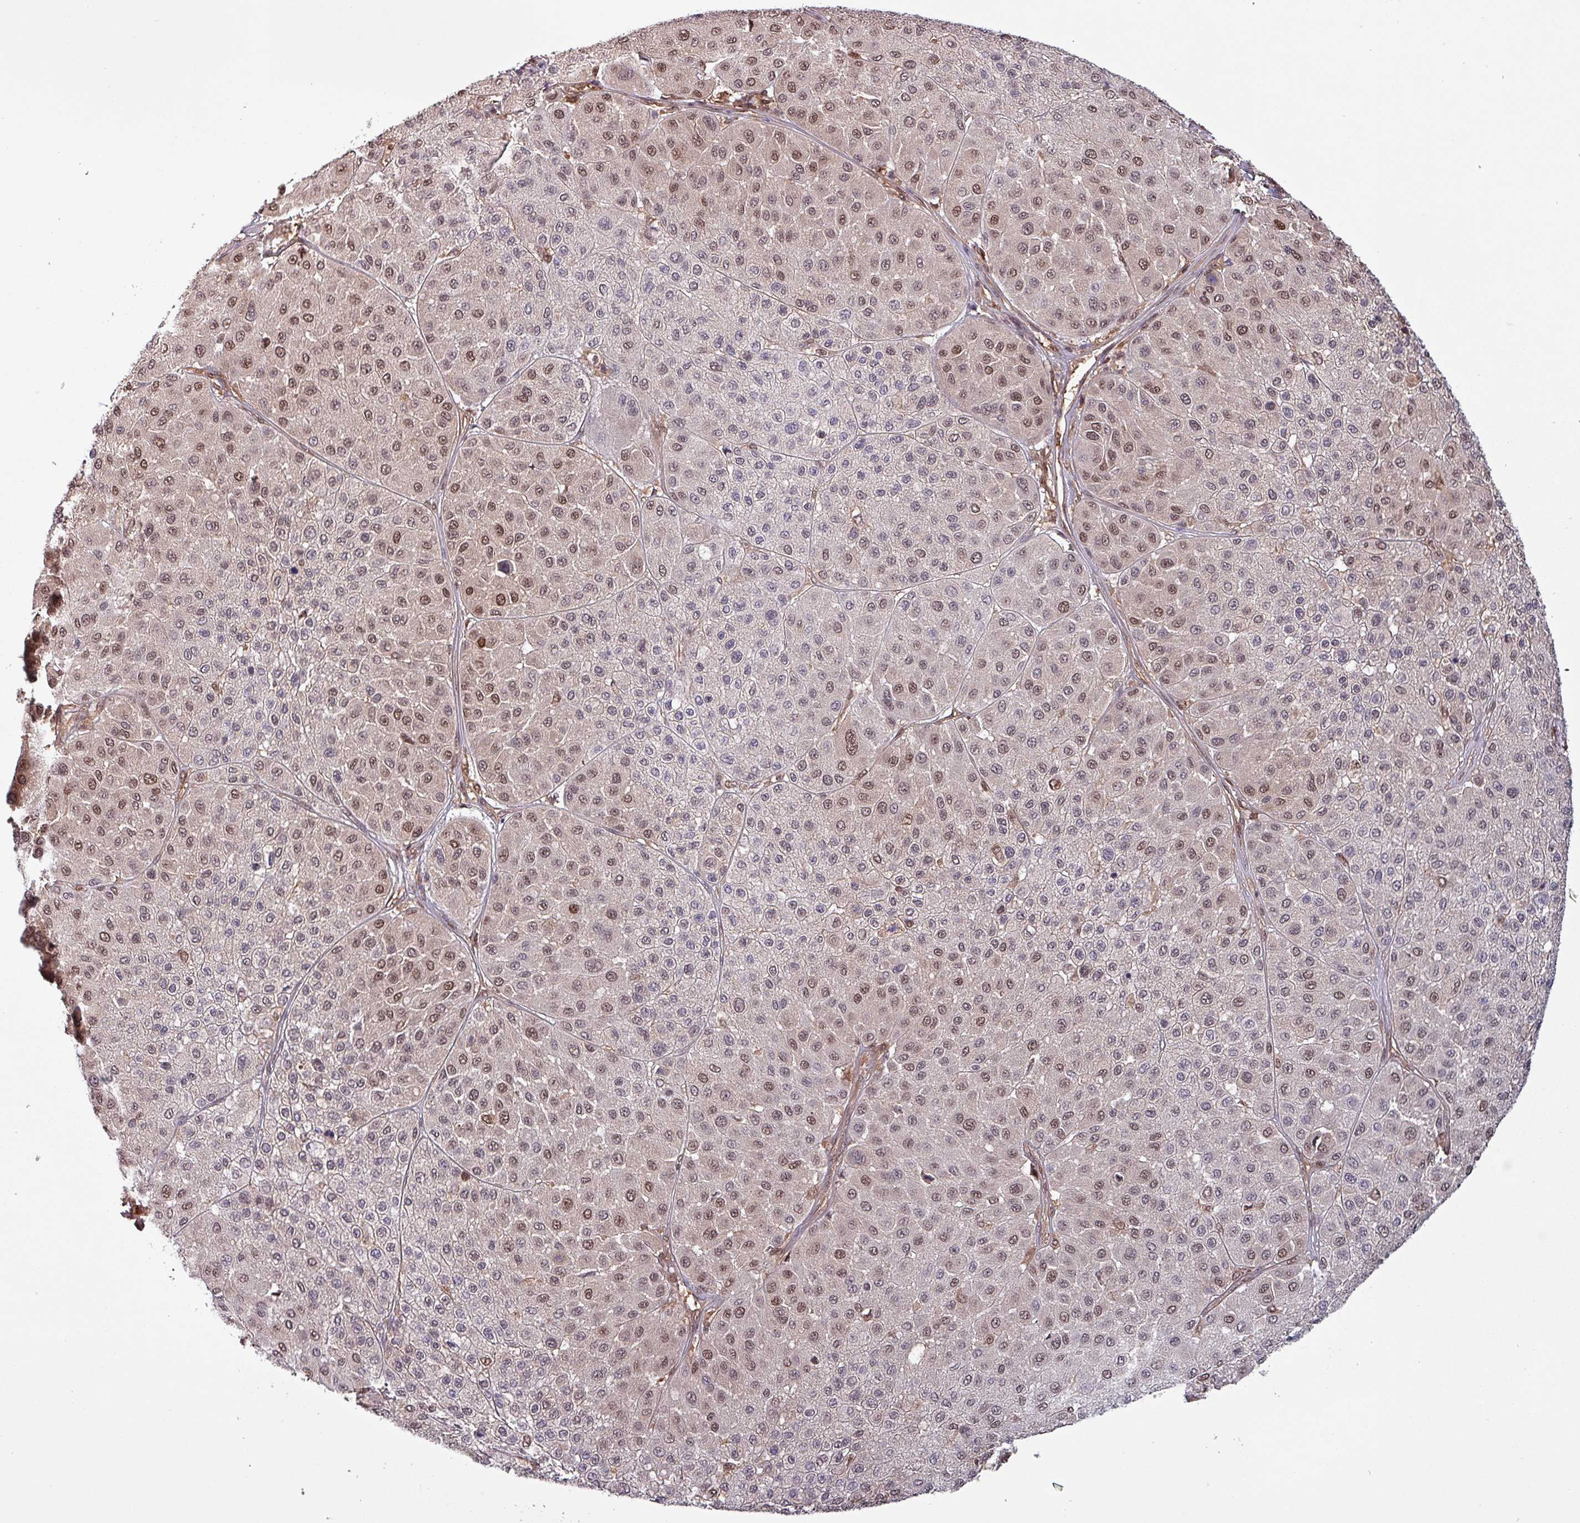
{"staining": {"intensity": "weak", "quantity": ">75%", "location": "nuclear"}, "tissue": "melanoma", "cell_type": "Tumor cells", "image_type": "cancer", "snomed": [{"axis": "morphology", "description": "Malignant melanoma, Metastatic site"}, {"axis": "topography", "description": "Smooth muscle"}], "caption": "Immunohistochemical staining of human malignant melanoma (metastatic site) exhibits weak nuclear protein expression in about >75% of tumor cells.", "gene": "PSMB8", "patient": {"sex": "male", "age": 41}}